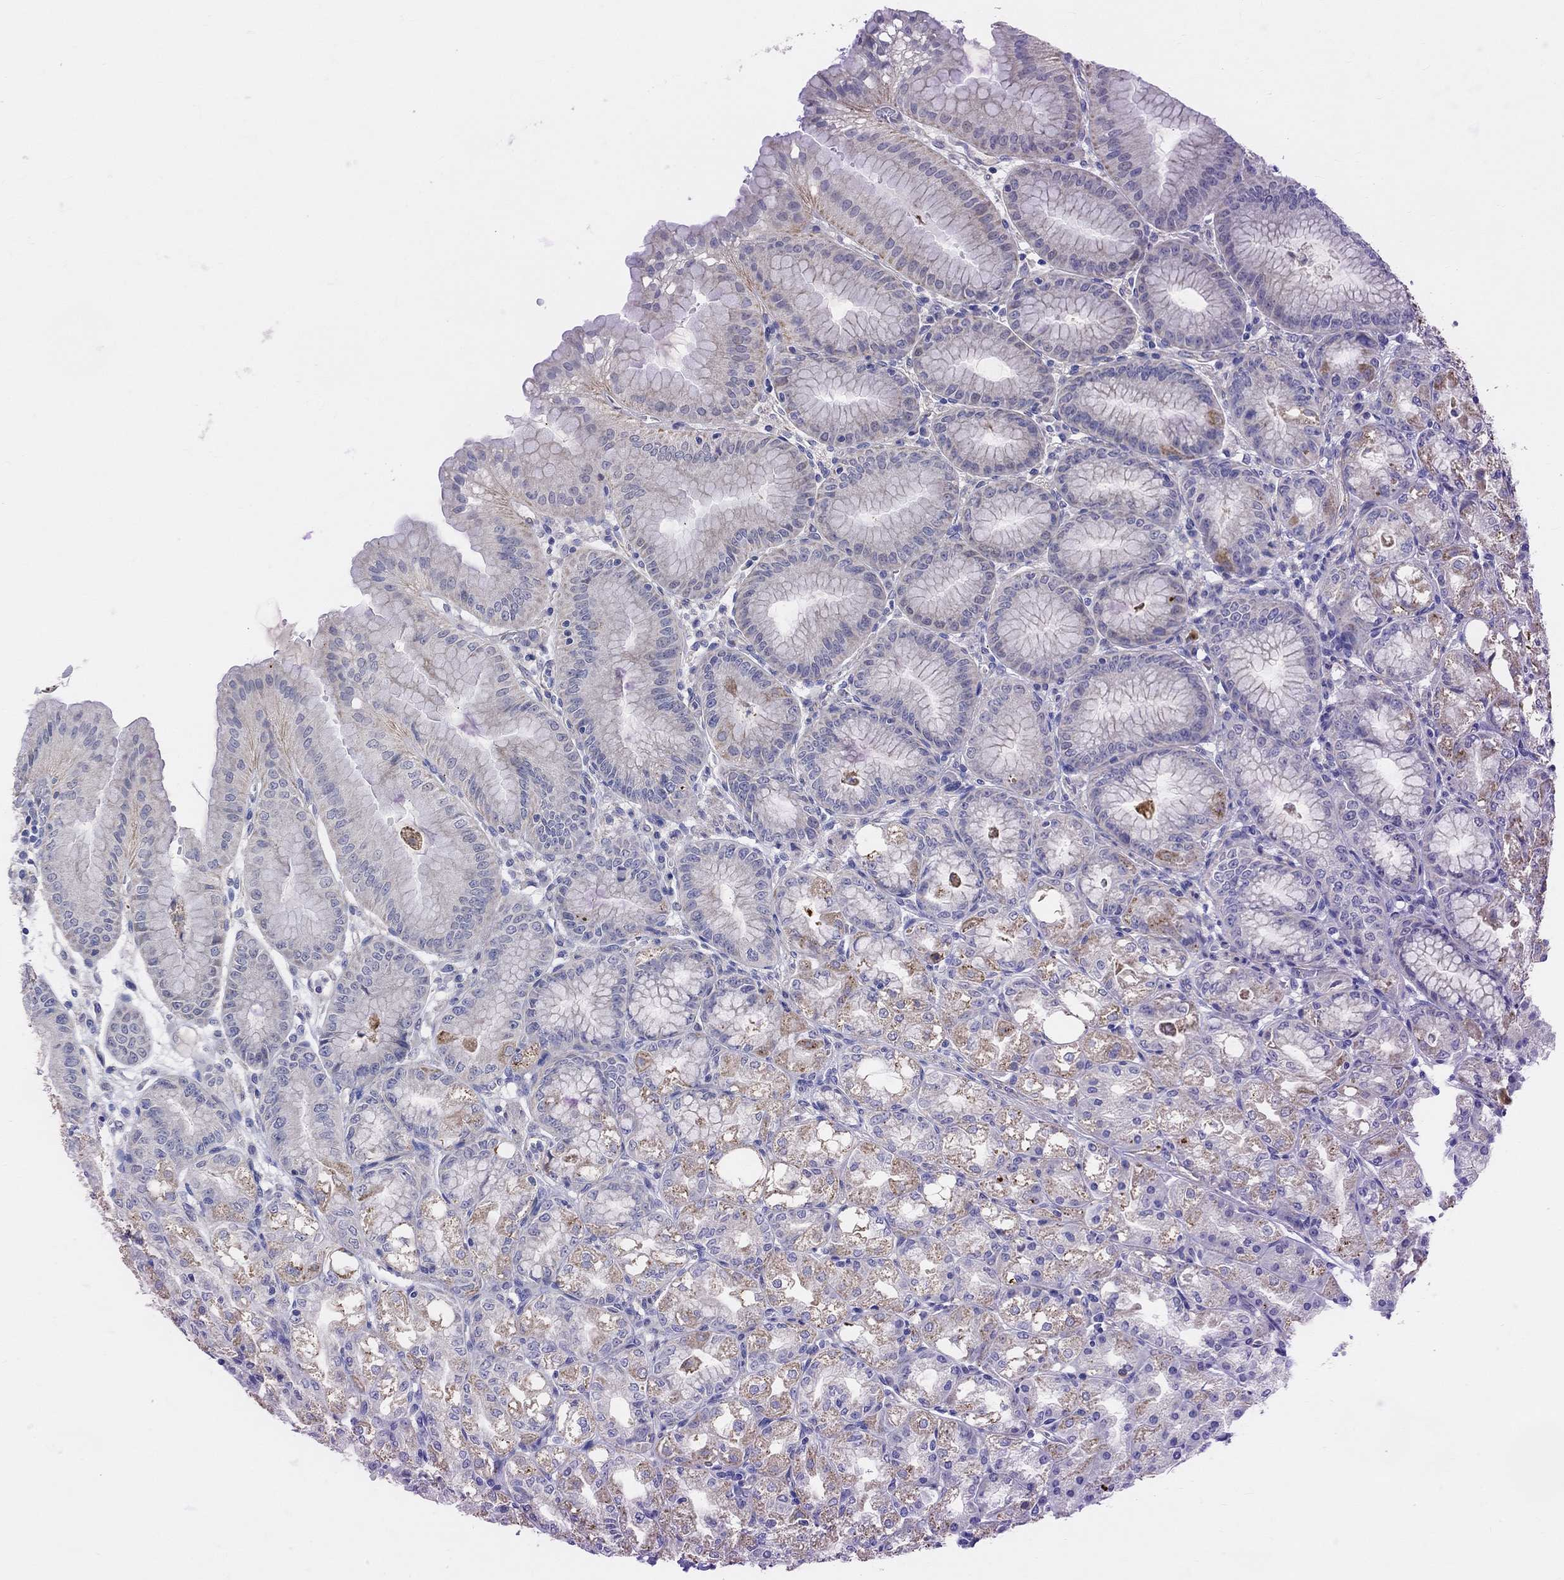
{"staining": {"intensity": "moderate", "quantity": "<25%", "location": "cytoplasmic/membranous"}, "tissue": "stomach", "cell_type": "Glandular cells", "image_type": "normal", "snomed": [{"axis": "morphology", "description": "Normal tissue, NOS"}, {"axis": "topography", "description": "Stomach"}], "caption": "Brown immunohistochemical staining in normal stomach shows moderate cytoplasmic/membranous positivity in approximately <25% of glandular cells. The protein of interest is shown in brown color, while the nuclei are stained blue.", "gene": "HCRTR1", "patient": {"sex": "male", "age": 71}}